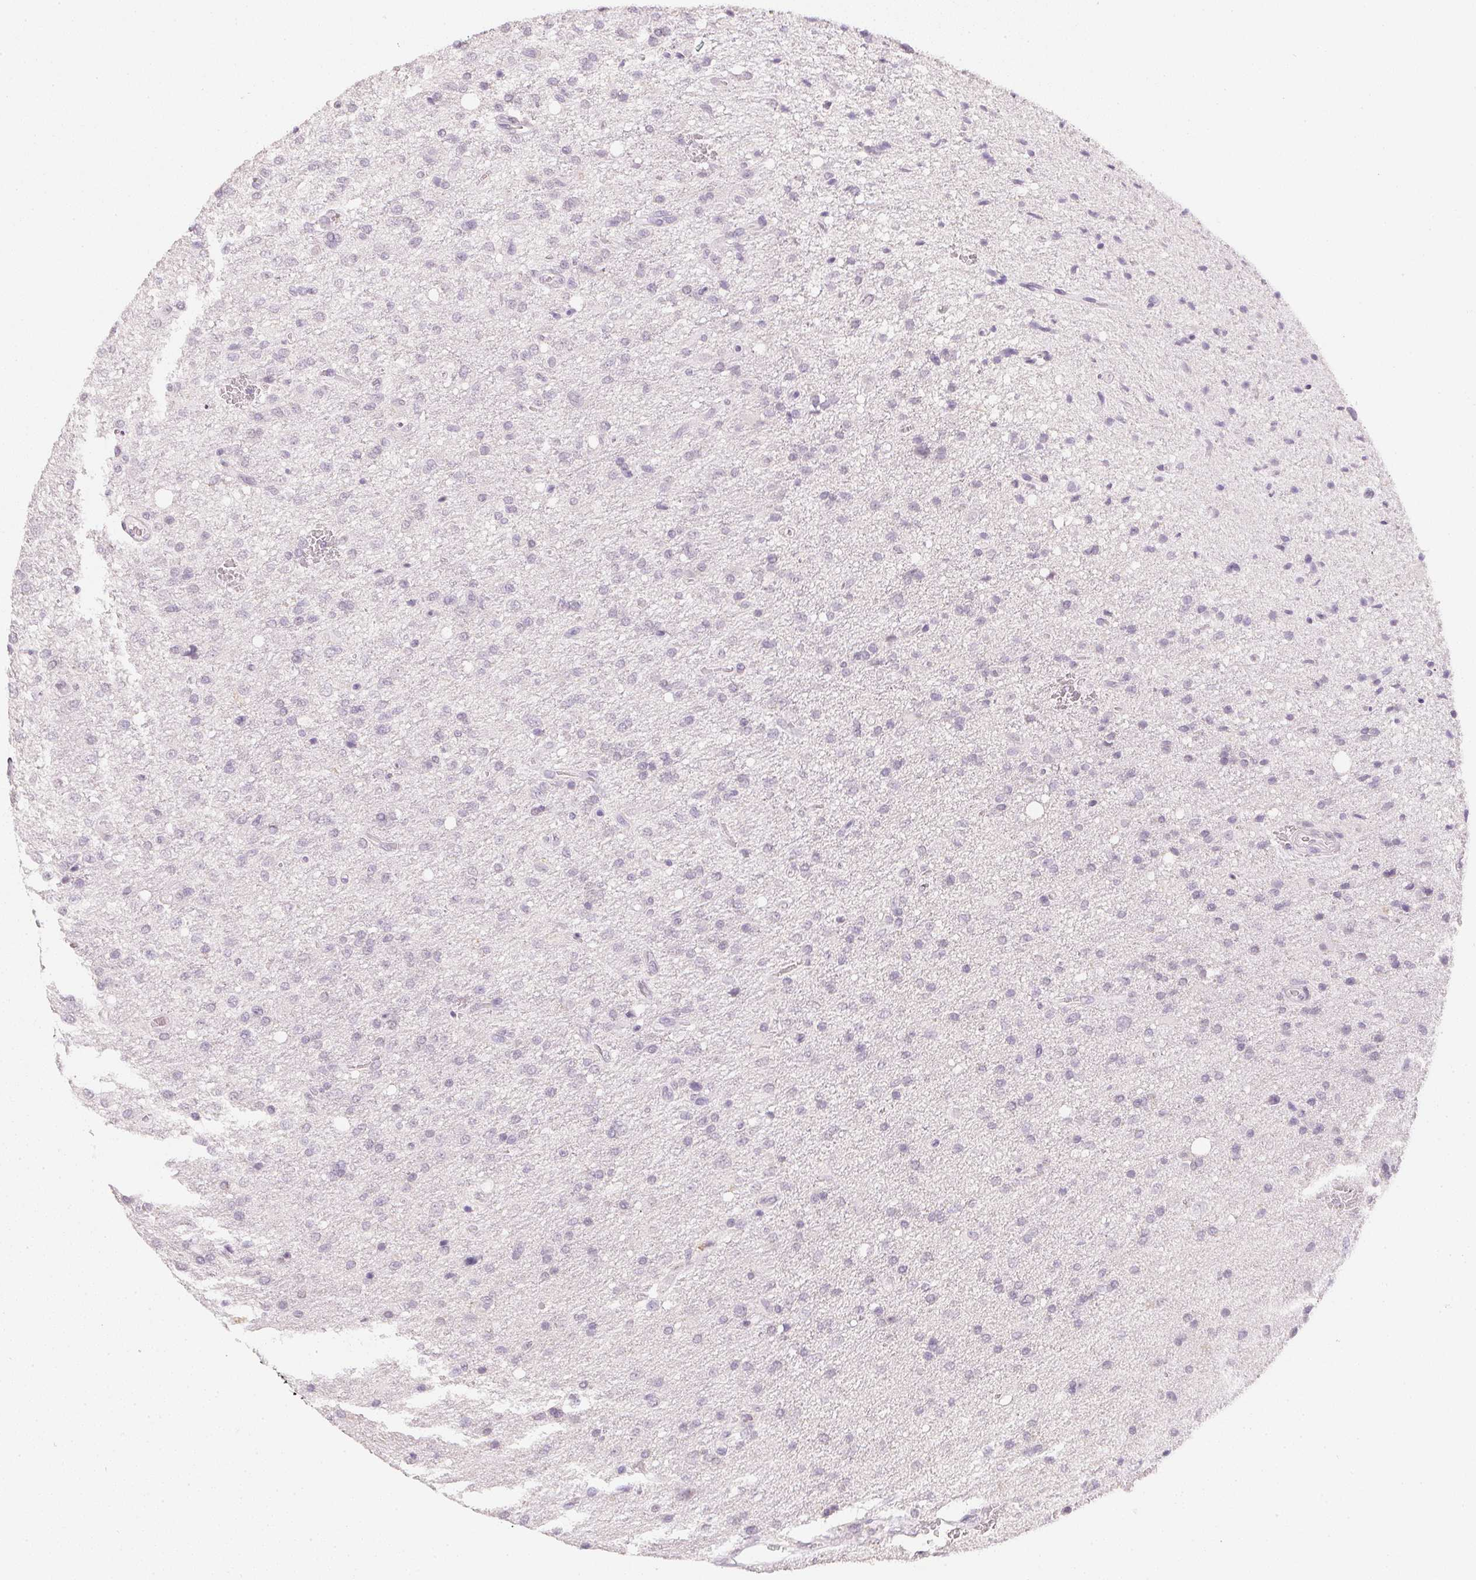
{"staining": {"intensity": "negative", "quantity": "none", "location": "none"}, "tissue": "glioma", "cell_type": "Tumor cells", "image_type": "cancer", "snomed": [{"axis": "morphology", "description": "Glioma, malignant, Low grade"}, {"axis": "topography", "description": "Brain"}], "caption": "Tumor cells show no significant staining in malignant glioma (low-grade). (DAB immunohistochemistry visualized using brightfield microscopy, high magnification).", "gene": "PPY", "patient": {"sex": "male", "age": 66}}